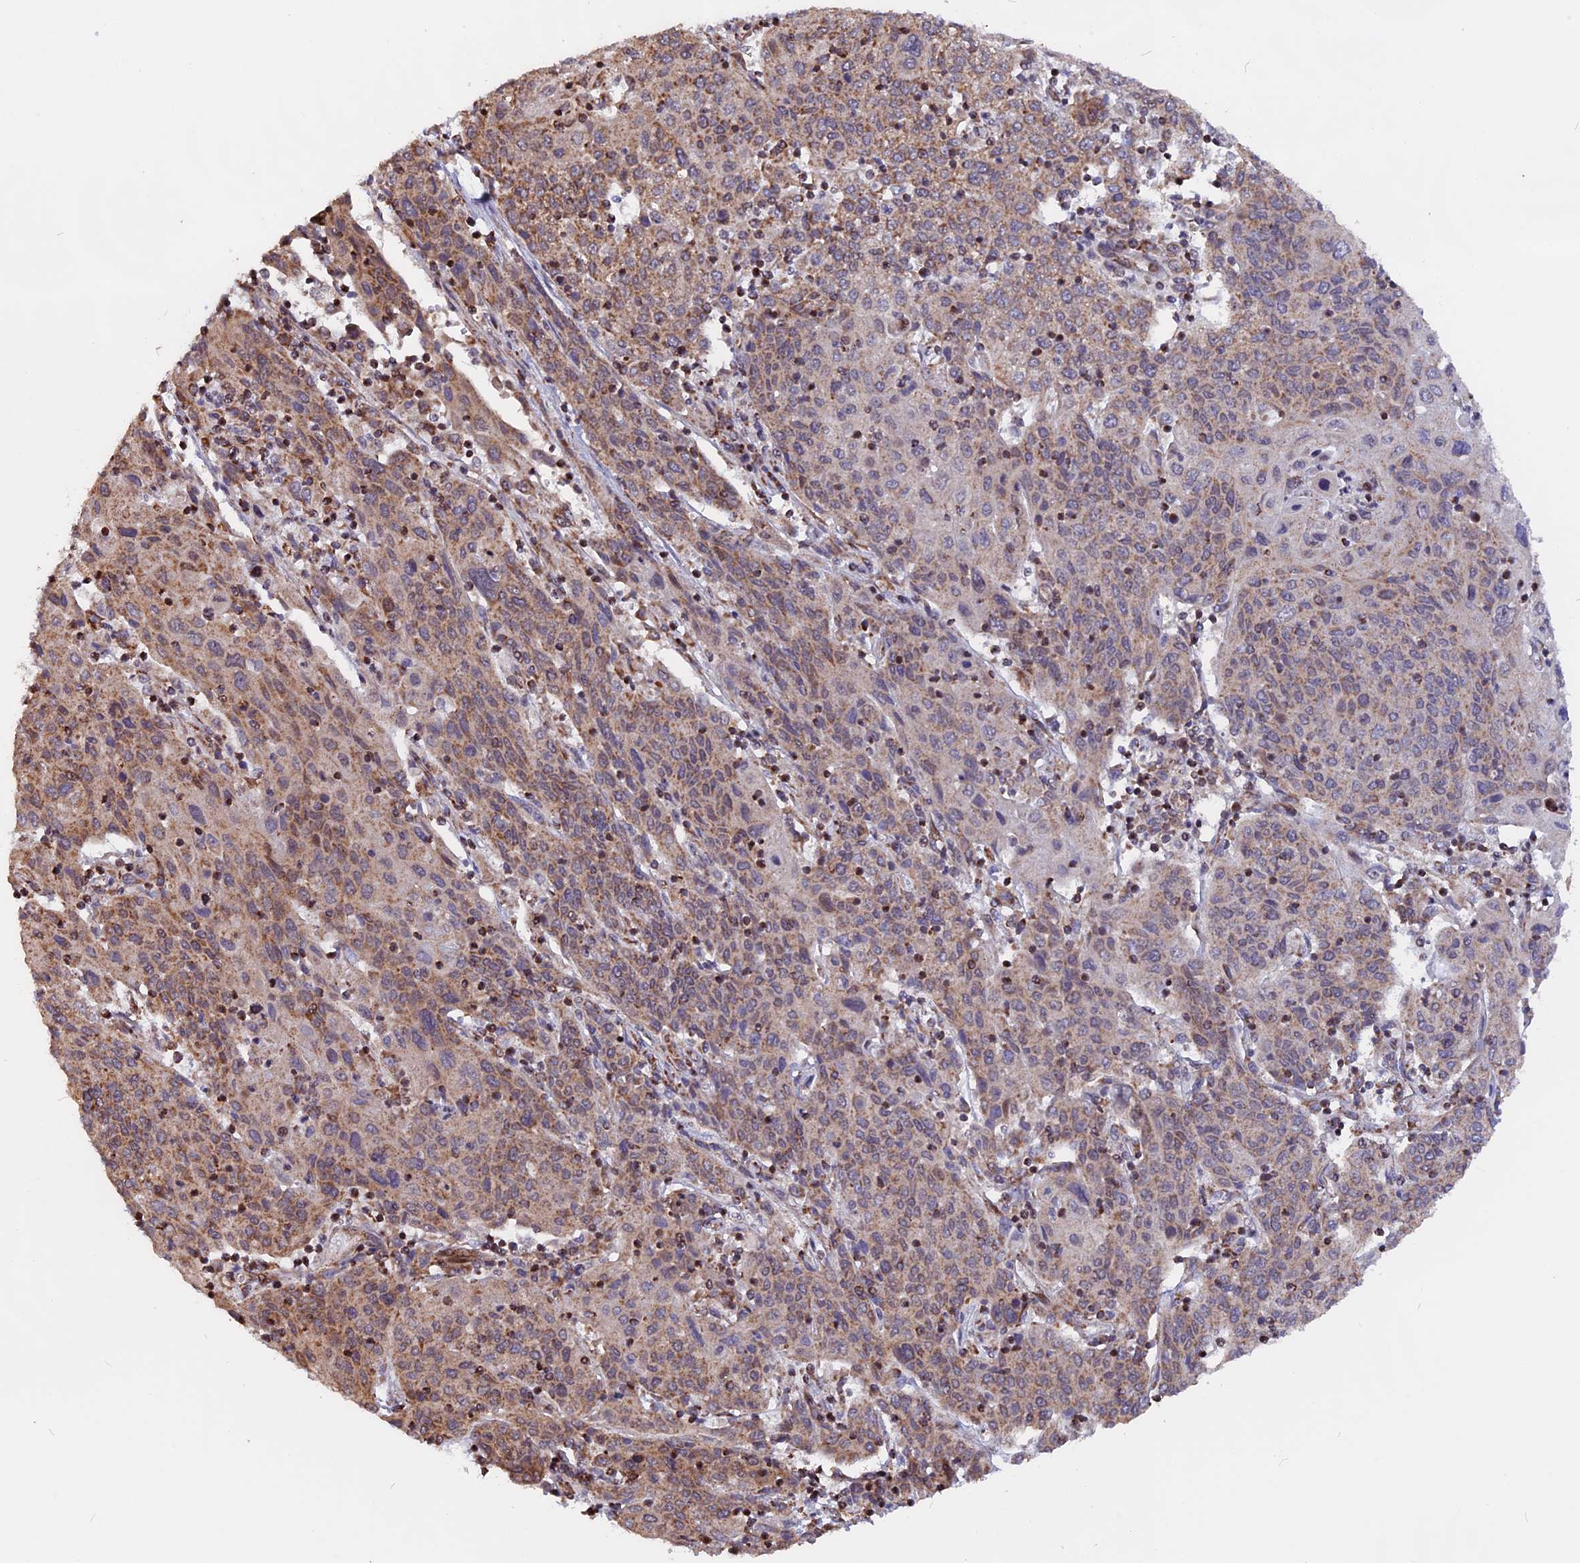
{"staining": {"intensity": "moderate", "quantity": ">75%", "location": "cytoplasmic/membranous"}, "tissue": "cervical cancer", "cell_type": "Tumor cells", "image_type": "cancer", "snomed": [{"axis": "morphology", "description": "Squamous cell carcinoma, NOS"}, {"axis": "topography", "description": "Cervix"}], "caption": "Human cervical cancer (squamous cell carcinoma) stained with a brown dye exhibits moderate cytoplasmic/membranous positive expression in about >75% of tumor cells.", "gene": "FAM174C", "patient": {"sex": "female", "age": 67}}